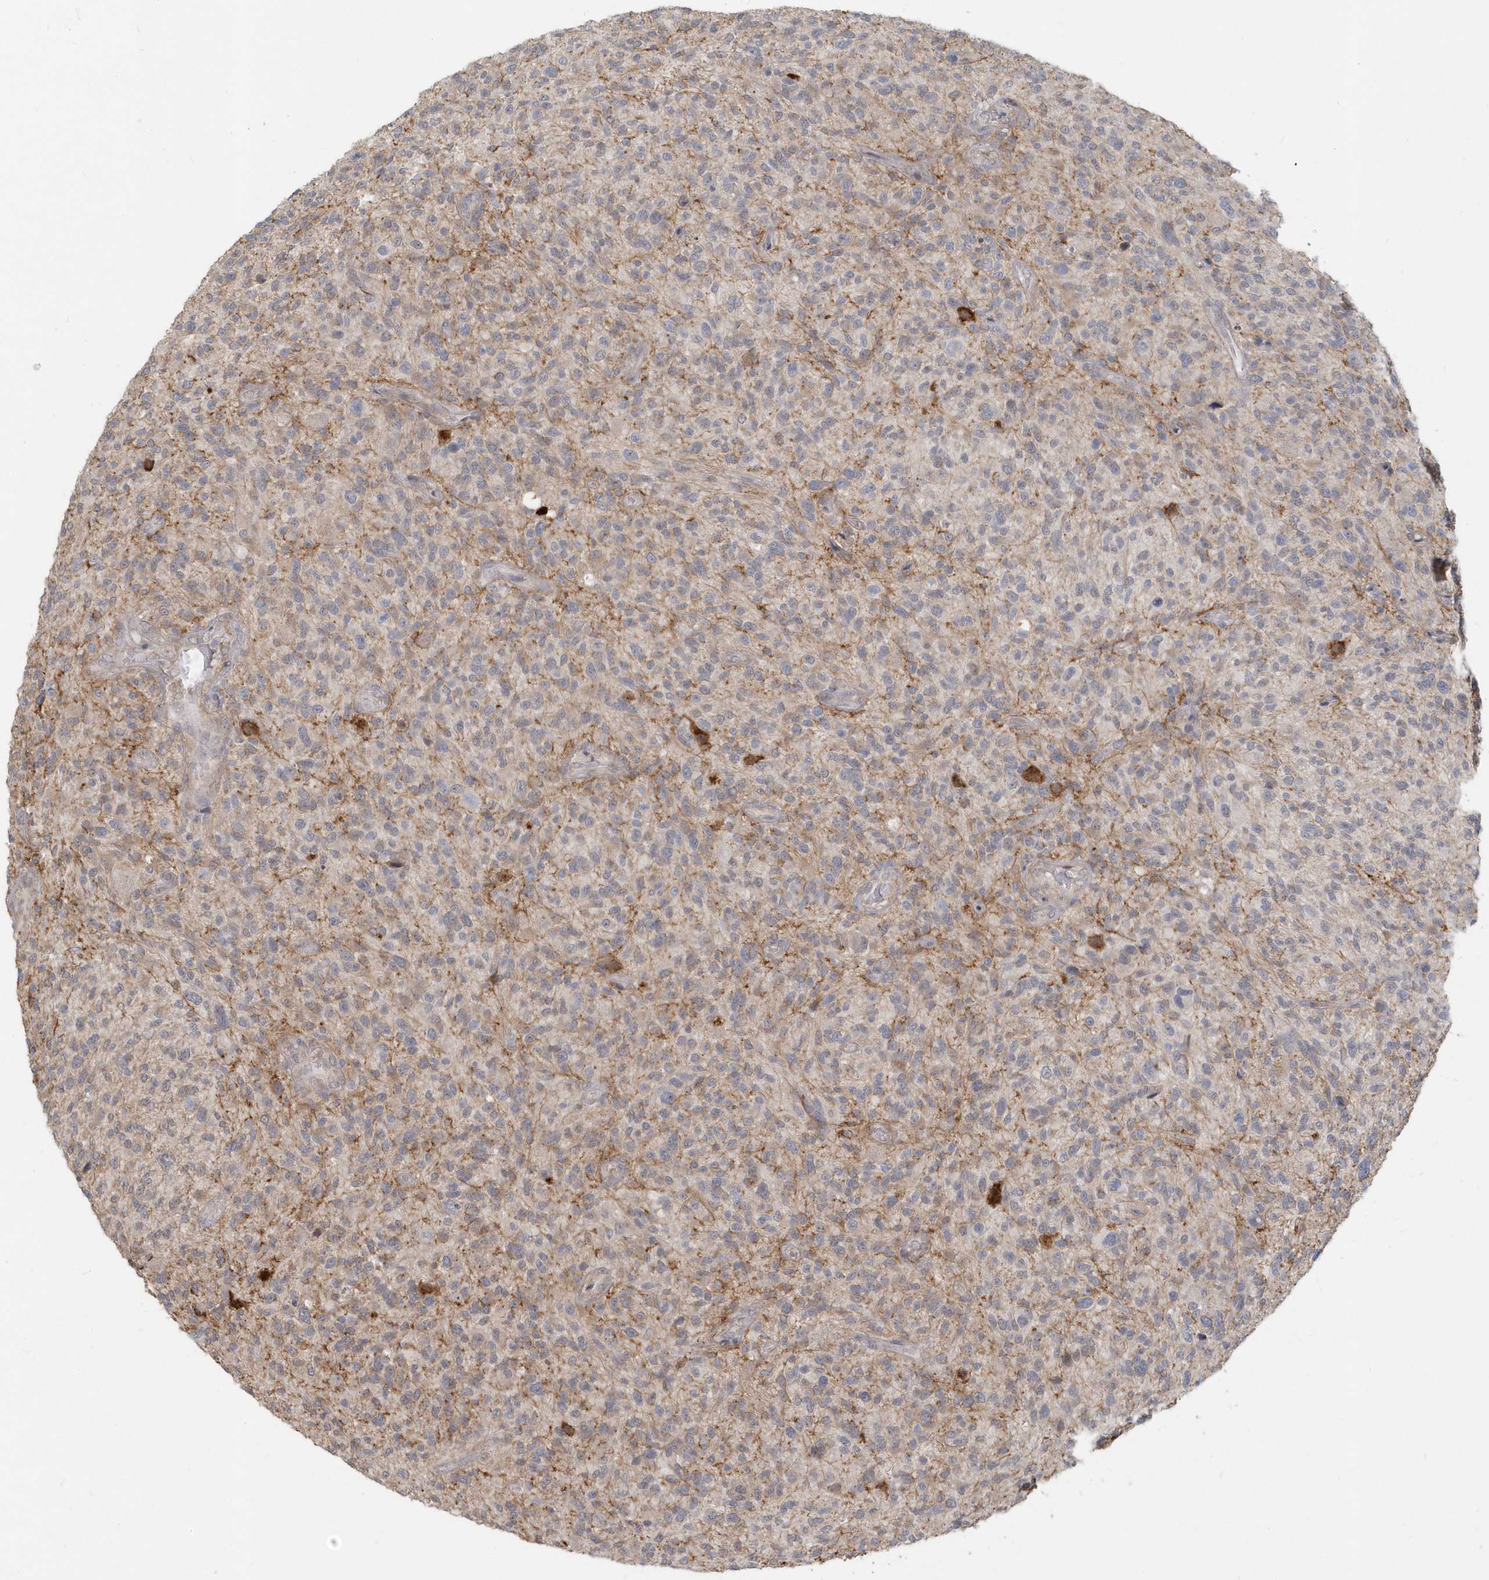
{"staining": {"intensity": "negative", "quantity": "none", "location": "none"}, "tissue": "glioma", "cell_type": "Tumor cells", "image_type": "cancer", "snomed": [{"axis": "morphology", "description": "Glioma, malignant, High grade"}, {"axis": "topography", "description": "Brain"}], "caption": "Photomicrograph shows no significant protein expression in tumor cells of glioma.", "gene": "NAPB", "patient": {"sex": "male", "age": 47}}